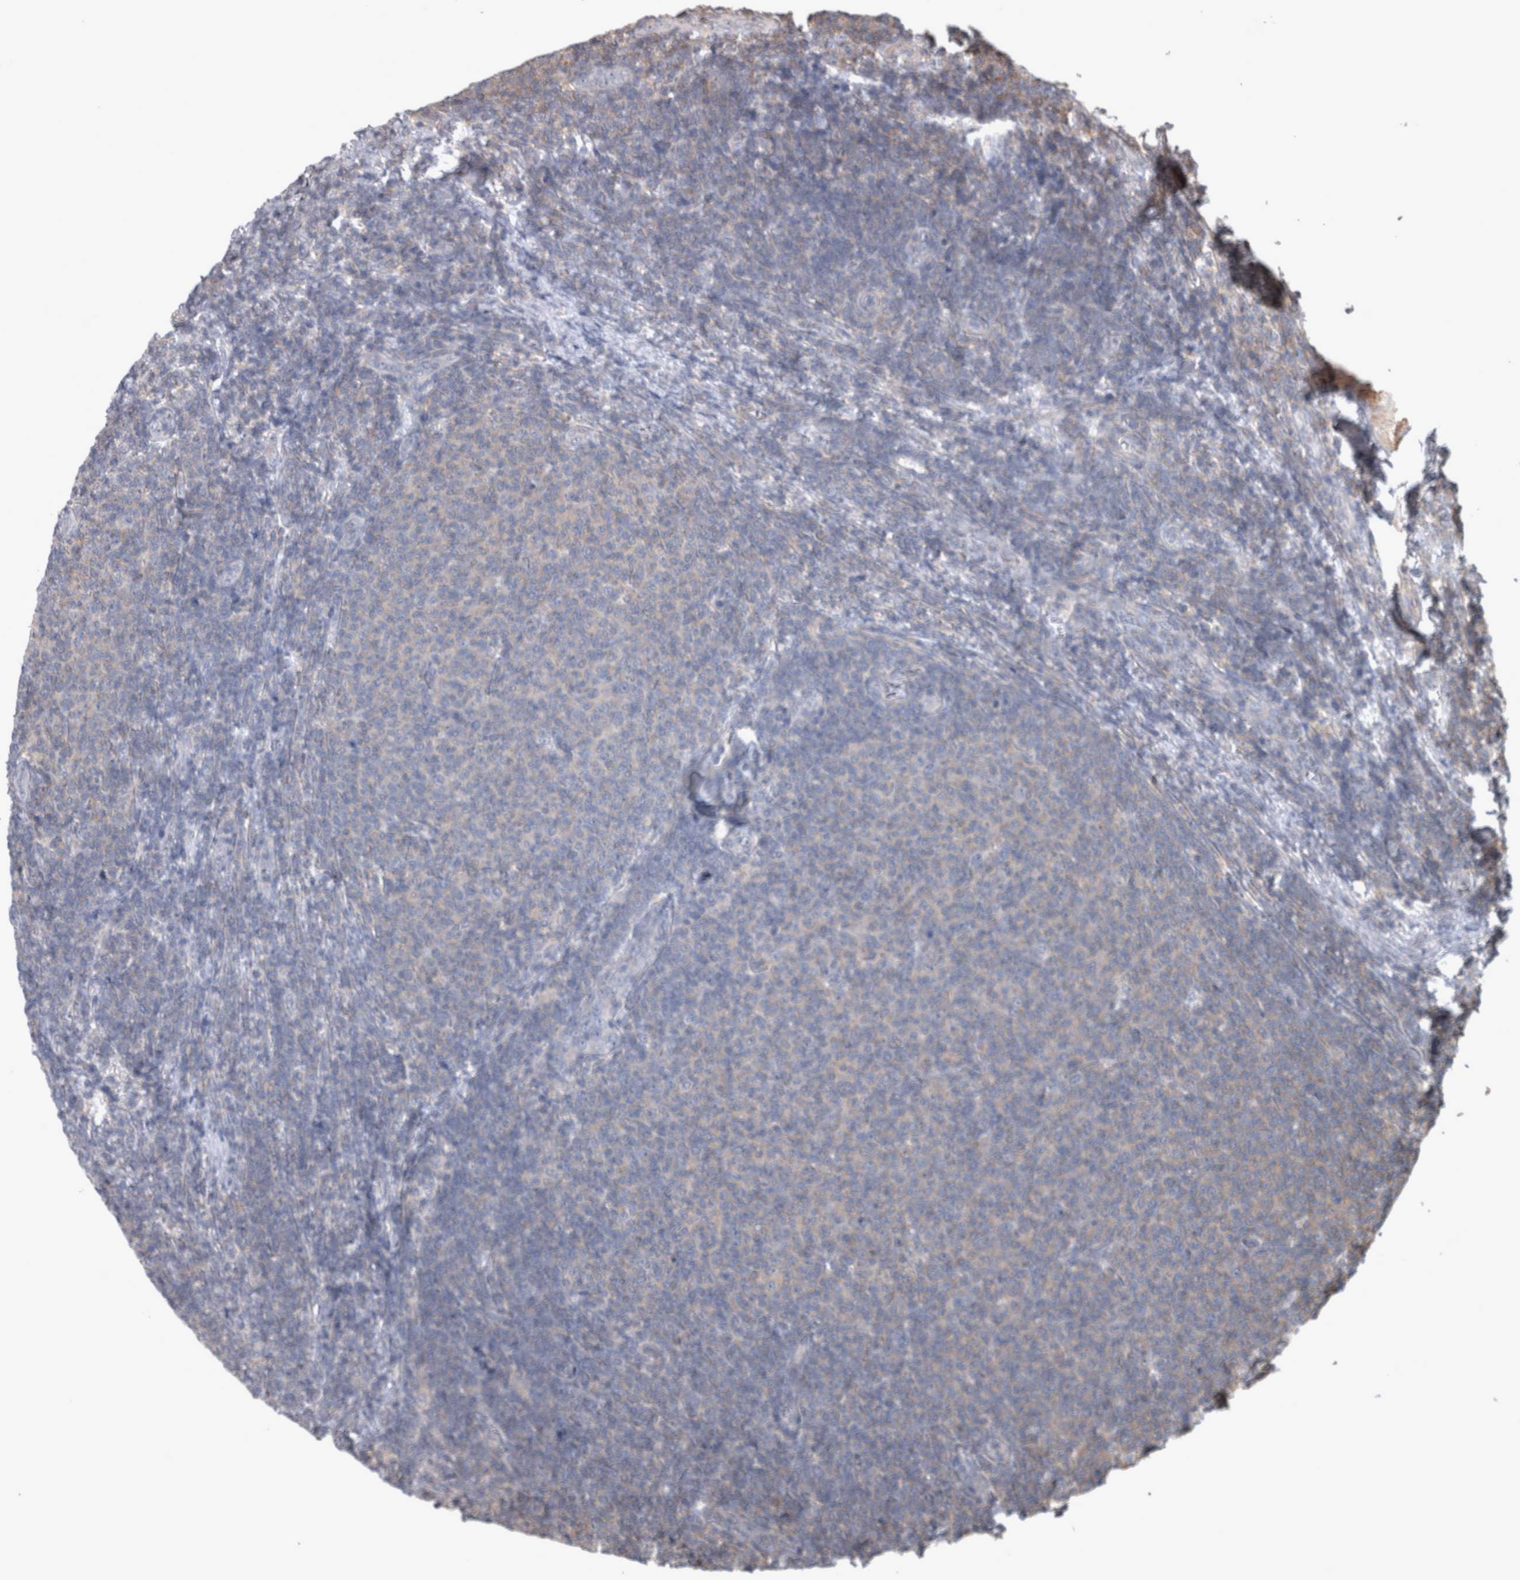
{"staining": {"intensity": "negative", "quantity": "none", "location": "none"}, "tissue": "lymphoma", "cell_type": "Tumor cells", "image_type": "cancer", "snomed": [{"axis": "morphology", "description": "Malignant lymphoma, non-Hodgkin's type, Low grade"}, {"axis": "topography", "description": "Lymph node"}], "caption": "Protein analysis of lymphoma displays no significant expression in tumor cells.", "gene": "SPATA48", "patient": {"sex": "male", "age": 66}}